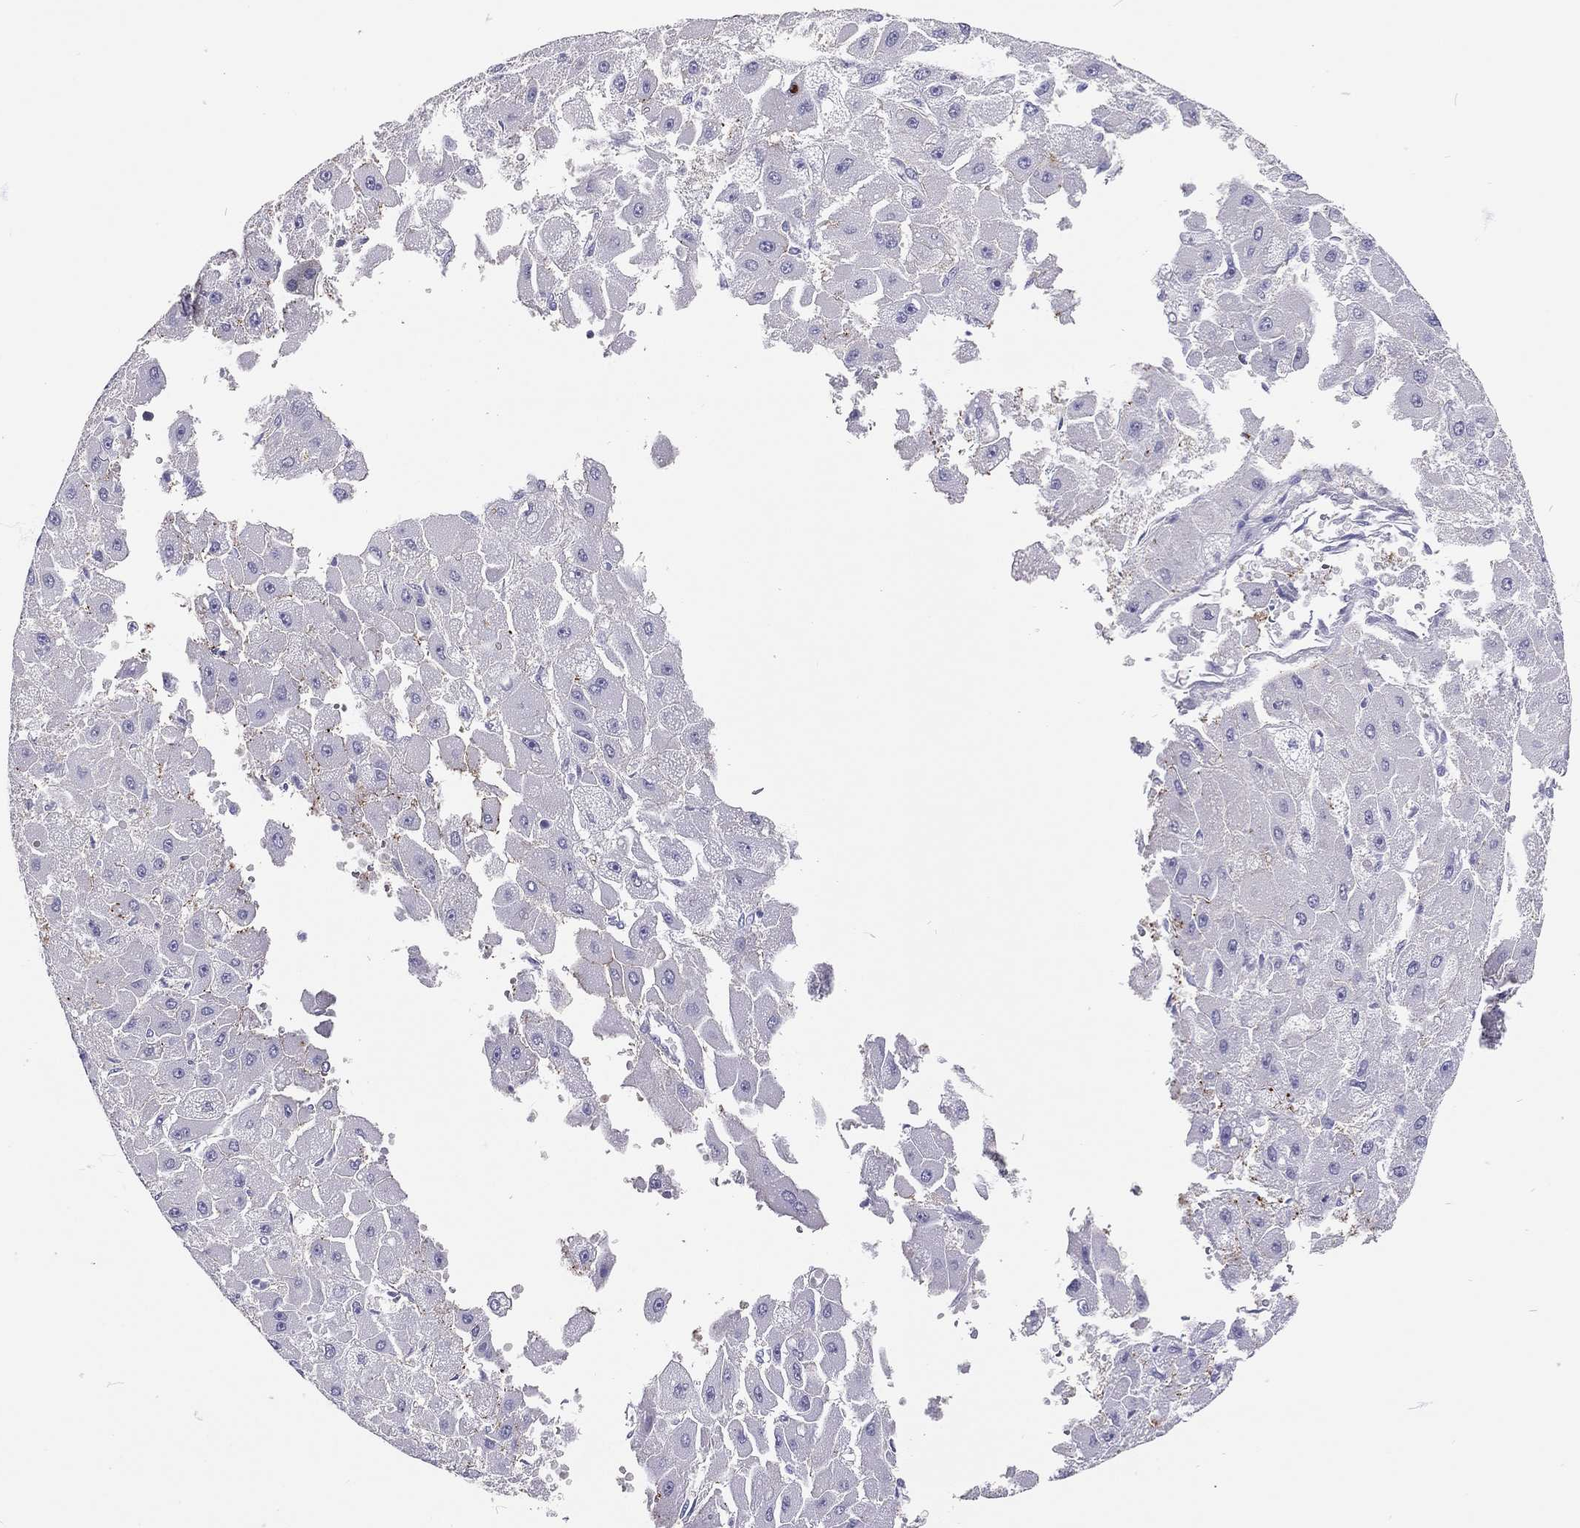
{"staining": {"intensity": "negative", "quantity": "none", "location": "none"}, "tissue": "liver cancer", "cell_type": "Tumor cells", "image_type": "cancer", "snomed": [{"axis": "morphology", "description": "Carcinoma, Hepatocellular, NOS"}, {"axis": "topography", "description": "Liver"}], "caption": "IHC of human liver cancer displays no positivity in tumor cells. (Brightfield microscopy of DAB (3,3'-diaminobenzidine) immunohistochemistry at high magnification).", "gene": "SCARB1", "patient": {"sex": "female", "age": 25}}